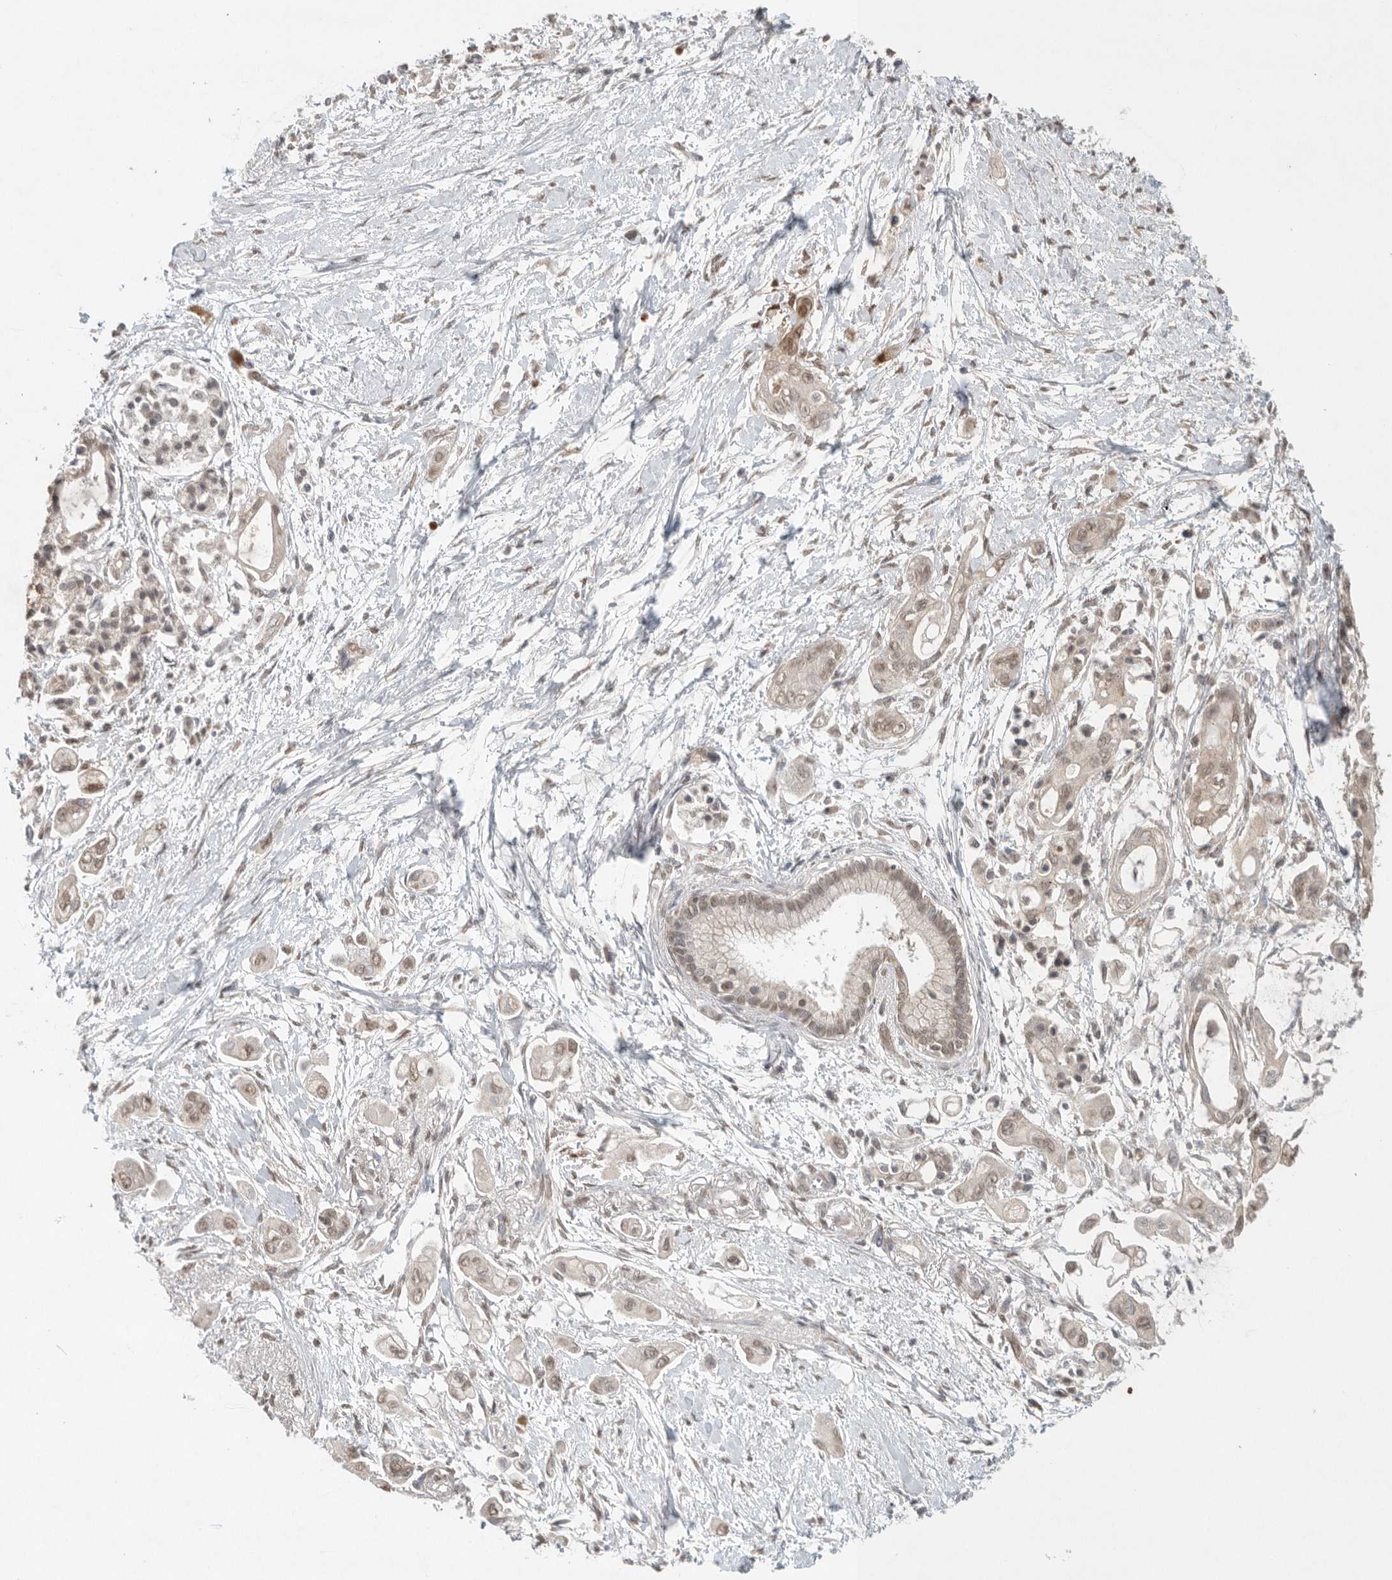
{"staining": {"intensity": "weak", "quantity": ">75%", "location": "nuclear"}, "tissue": "pancreatic cancer", "cell_type": "Tumor cells", "image_type": "cancer", "snomed": [{"axis": "morphology", "description": "Adenocarcinoma, NOS"}, {"axis": "topography", "description": "Pancreas"}], "caption": "Immunohistochemical staining of human adenocarcinoma (pancreatic) shows low levels of weak nuclear protein staining in approximately >75% of tumor cells. (DAB (3,3'-diaminobenzidine) IHC, brown staining for protein, blue staining for nuclei).", "gene": "KLK5", "patient": {"sex": "male", "age": 59}}